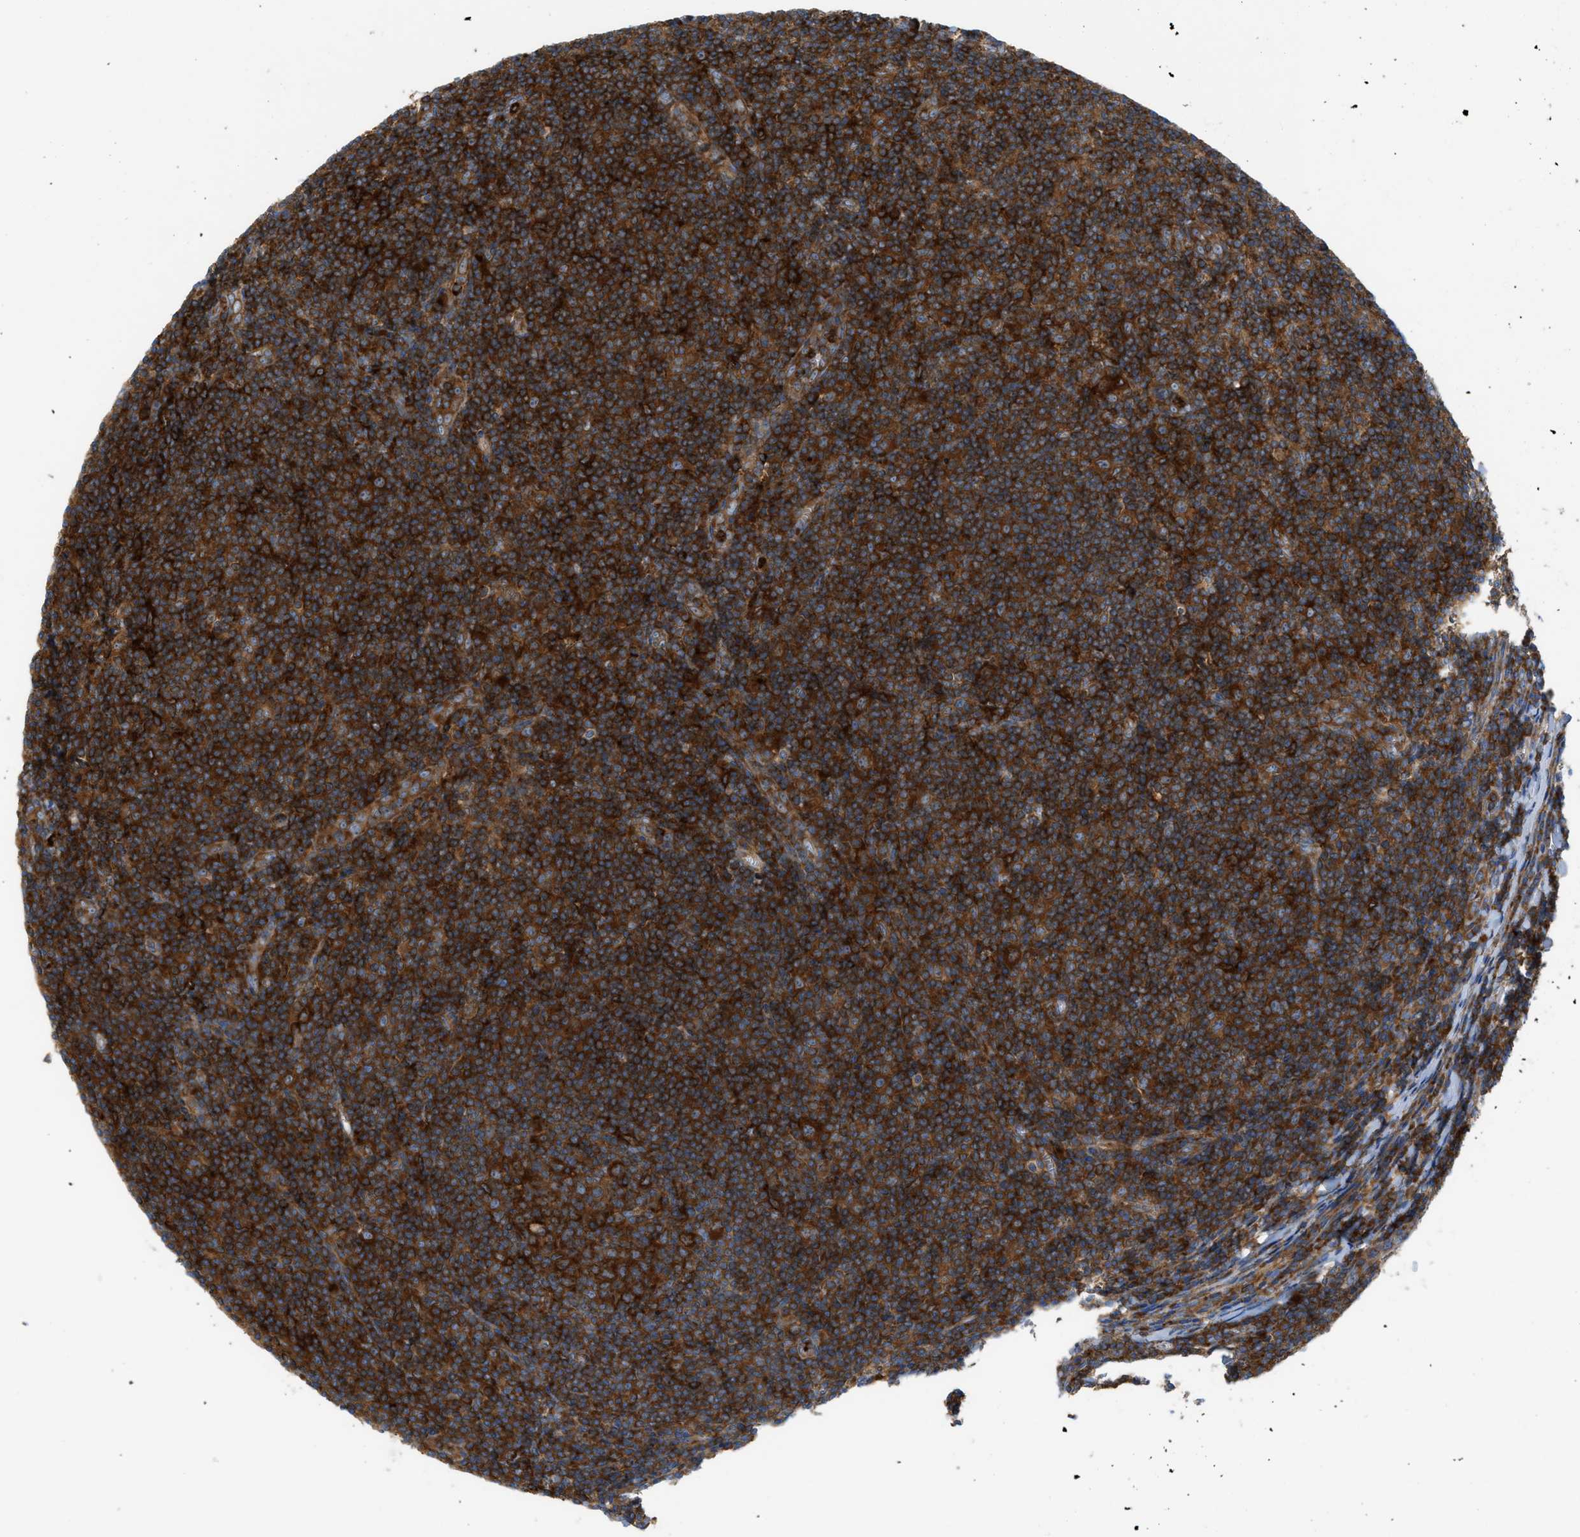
{"staining": {"intensity": "strong", "quantity": ">75%", "location": "cytoplasmic/membranous"}, "tissue": "tonsil", "cell_type": "Germinal center cells", "image_type": "normal", "snomed": [{"axis": "morphology", "description": "Normal tissue, NOS"}, {"axis": "topography", "description": "Tonsil"}], "caption": "Unremarkable tonsil was stained to show a protein in brown. There is high levels of strong cytoplasmic/membranous positivity in about >75% of germinal center cells. Using DAB (brown) and hematoxylin (blue) stains, captured at high magnification using brightfield microscopy.", "gene": "GPAT4", "patient": {"sex": "male", "age": 37}}